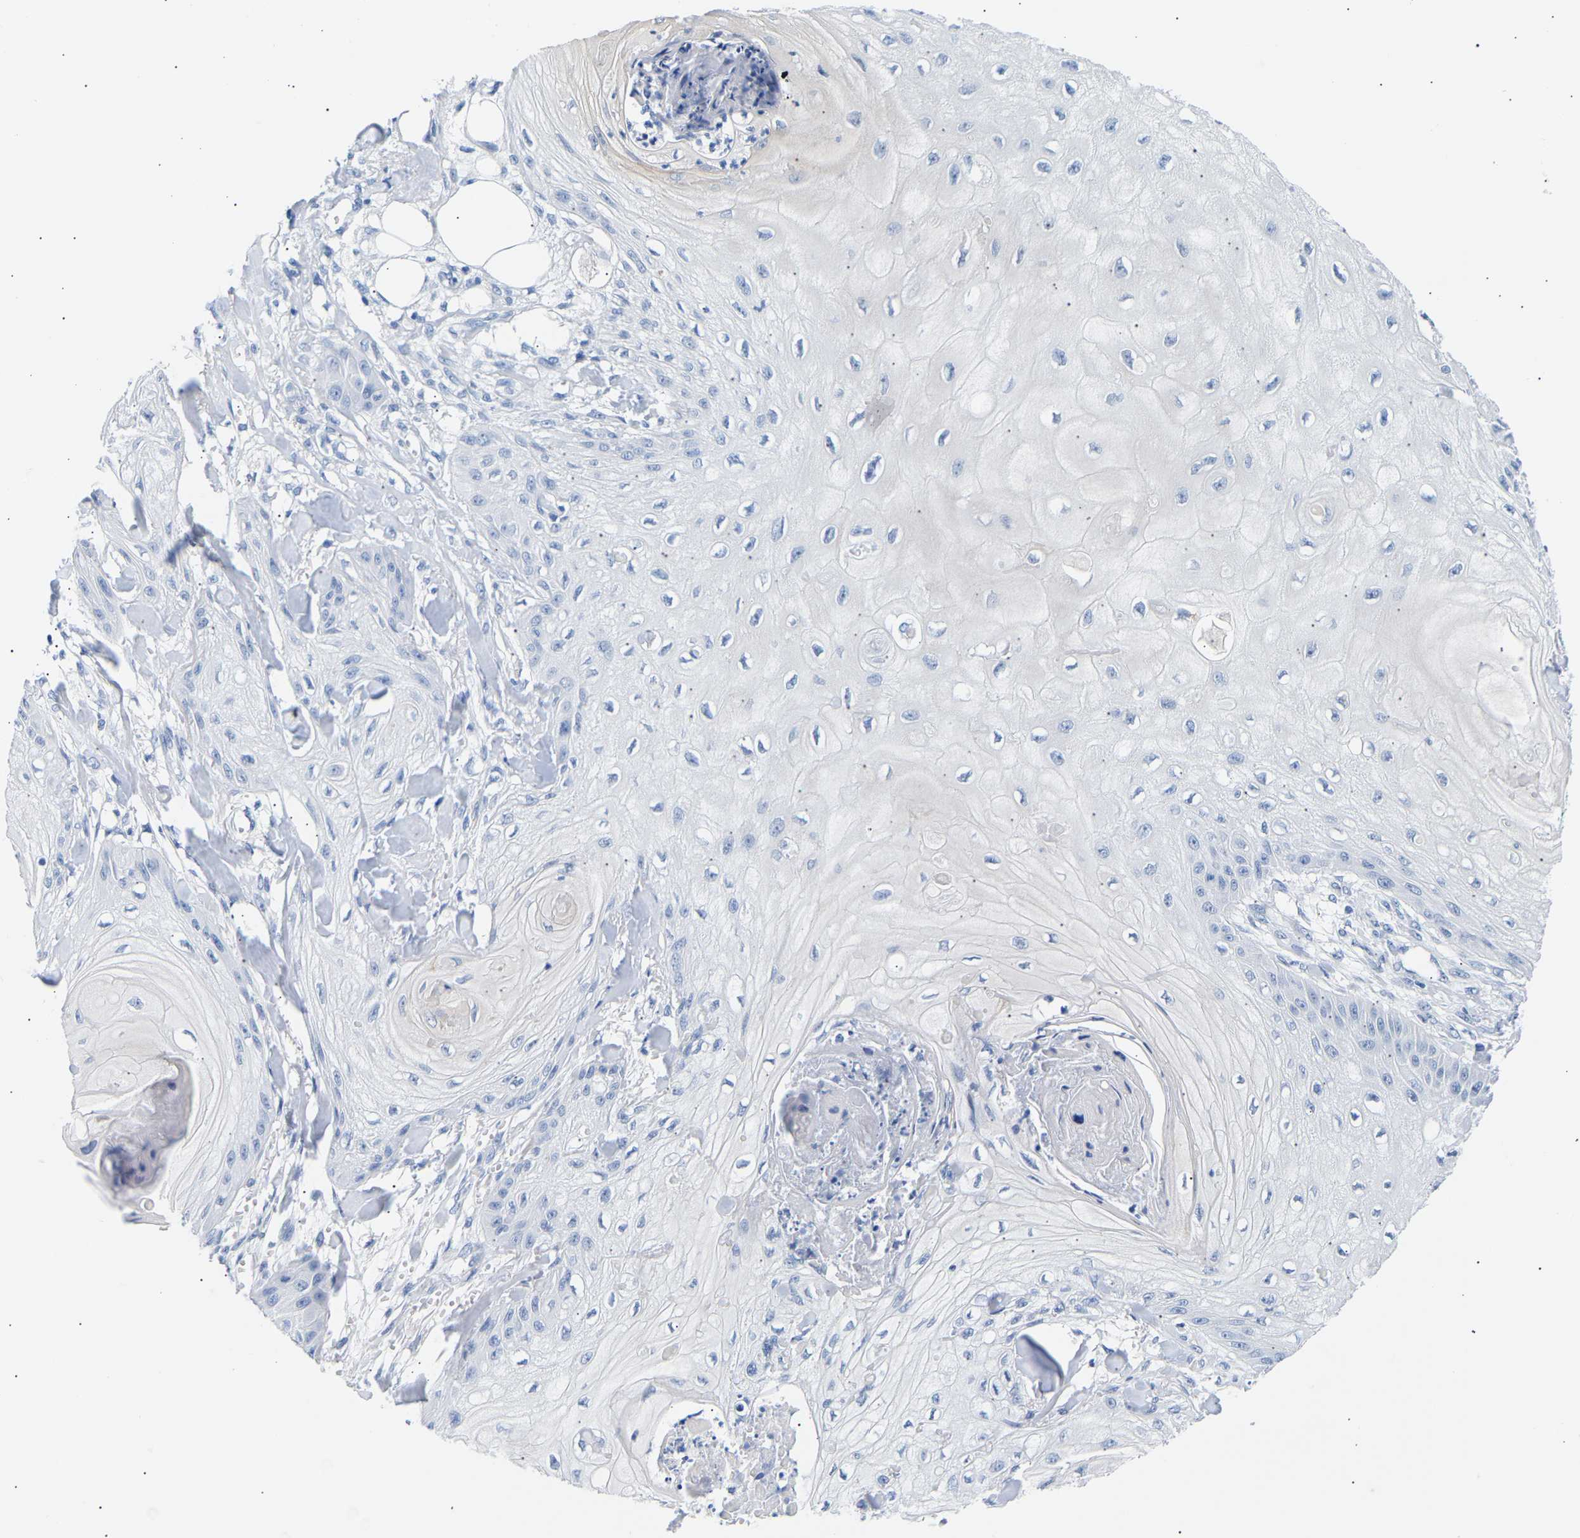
{"staining": {"intensity": "negative", "quantity": "none", "location": "none"}, "tissue": "skin cancer", "cell_type": "Tumor cells", "image_type": "cancer", "snomed": [{"axis": "morphology", "description": "Squamous cell carcinoma, NOS"}, {"axis": "topography", "description": "Skin"}], "caption": "Protein analysis of skin cancer shows no significant staining in tumor cells.", "gene": "SPINK2", "patient": {"sex": "male", "age": 74}}